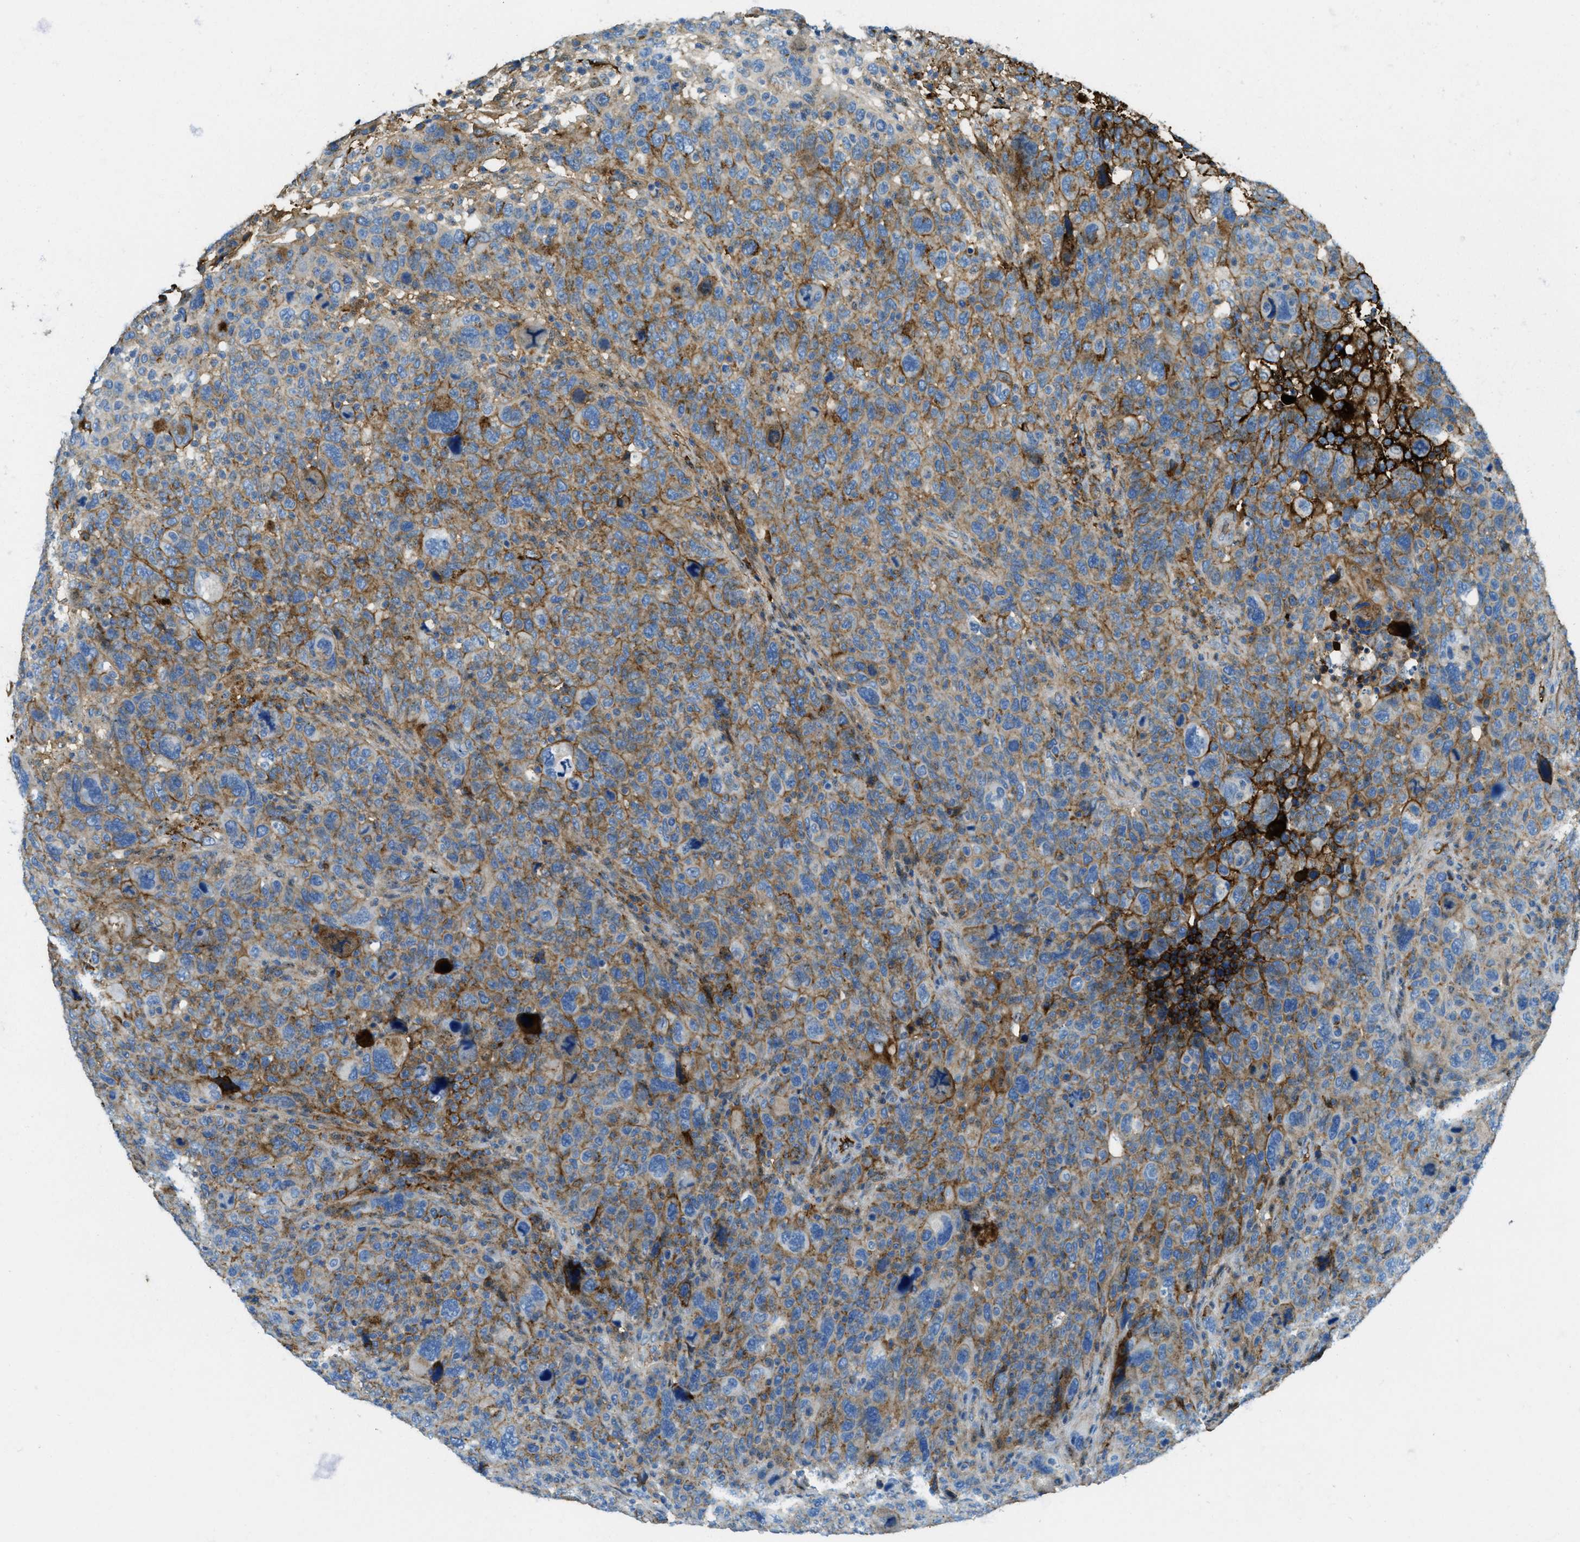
{"staining": {"intensity": "moderate", "quantity": "25%-75%", "location": "cytoplasmic/membranous"}, "tissue": "breast cancer", "cell_type": "Tumor cells", "image_type": "cancer", "snomed": [{"axis": "morphology", "description": "Duct carcinoma"}, {"axis": "topography", "description": "Breast"}], "caption": "High-power microscopy captured an IHC image of breast cancer, revealing moderate cytoplasmic/membranous expression in about 25%-75% of tumor cells.", "gene": "TRIM59", "patient": {"sex": "female", "age": 37}}